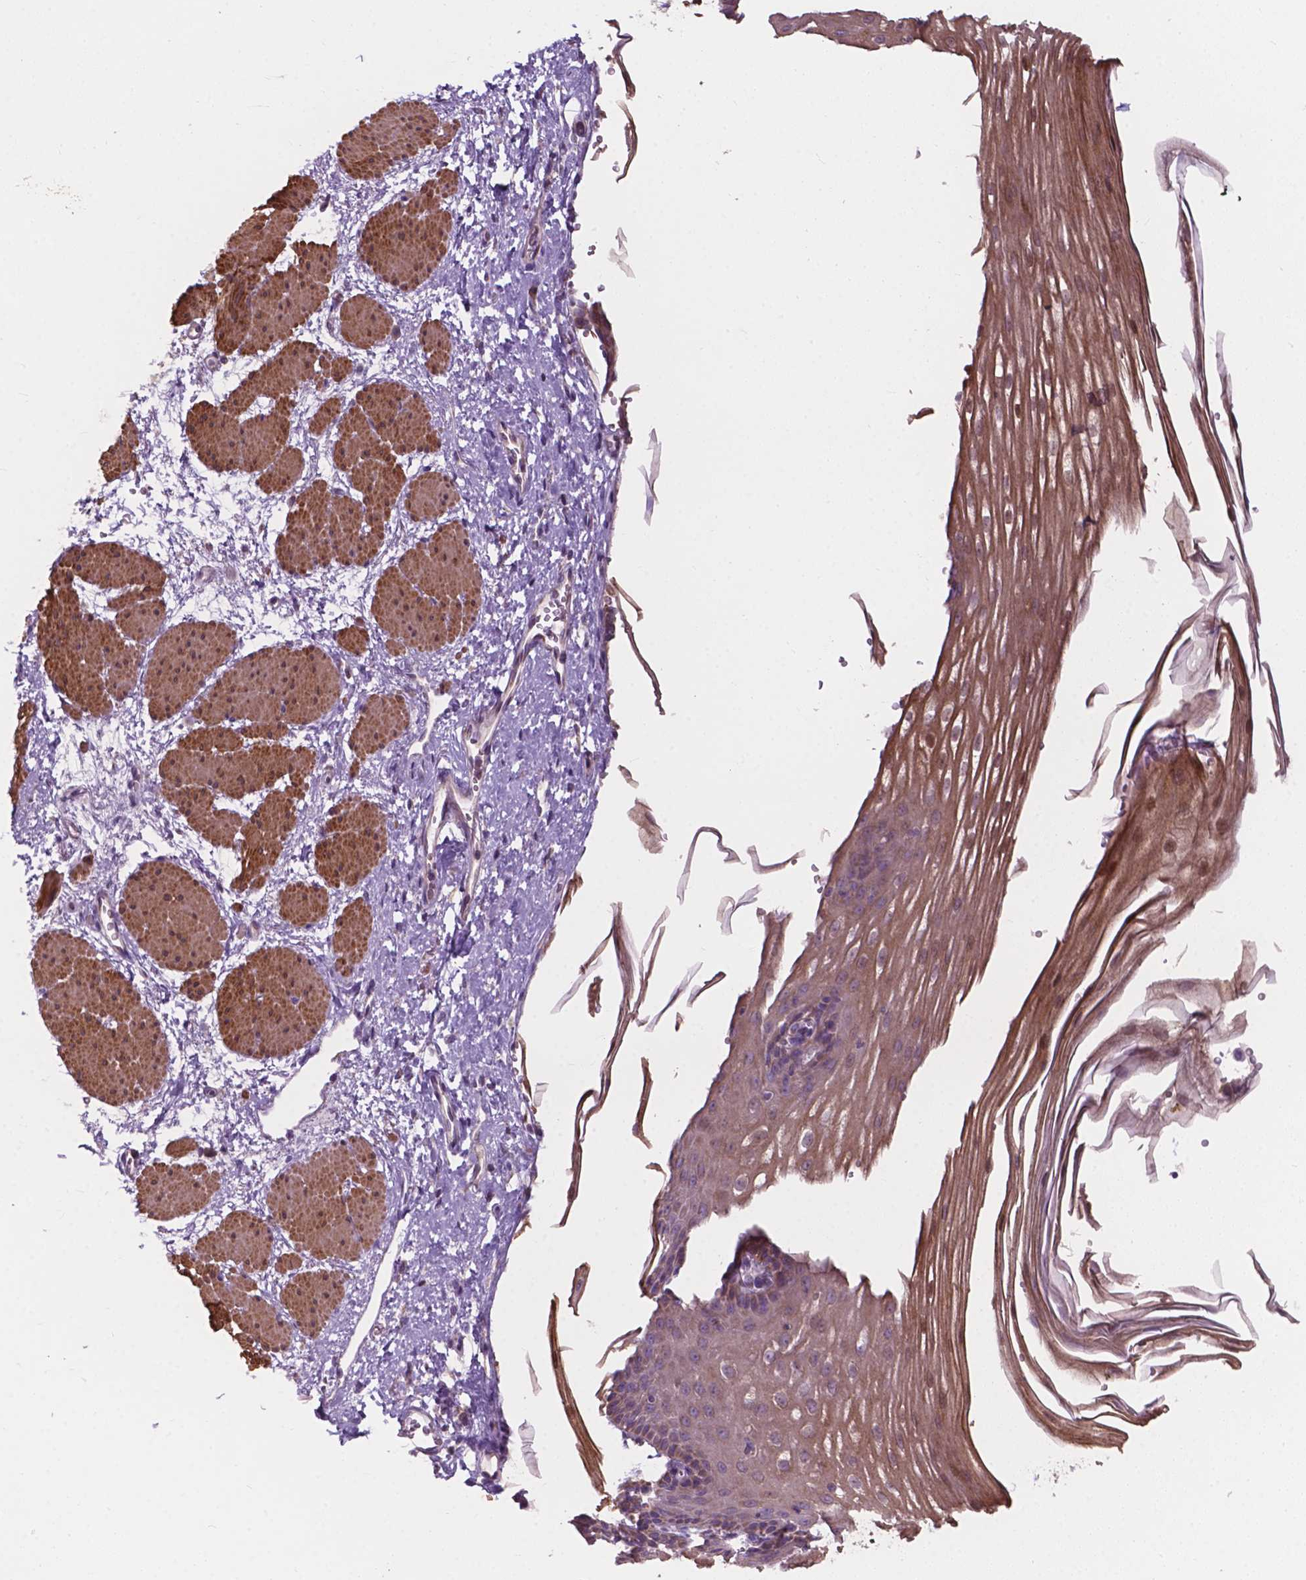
{"staining": {"intensity": "moderate", "quantity": "25%-75%", "location": "cytoplasmic/membranous"}, "tissue": "esophagus", "cell_type": "Squamous epithelial cells", "image_type": "normal", "snomed": [{"axis": "morphology", "description": "Normal tissue, NOS"}, {"axis": "topography", "description": "Esophagus"}], "caption": "Protein staining of normal esophagus reveals moderate cytoplasmic/membranous expression in about 25%-75% of squamous epithelial cells.", "gene": "NDUFA10", "patient": {"sex": "male", "age": 62}}